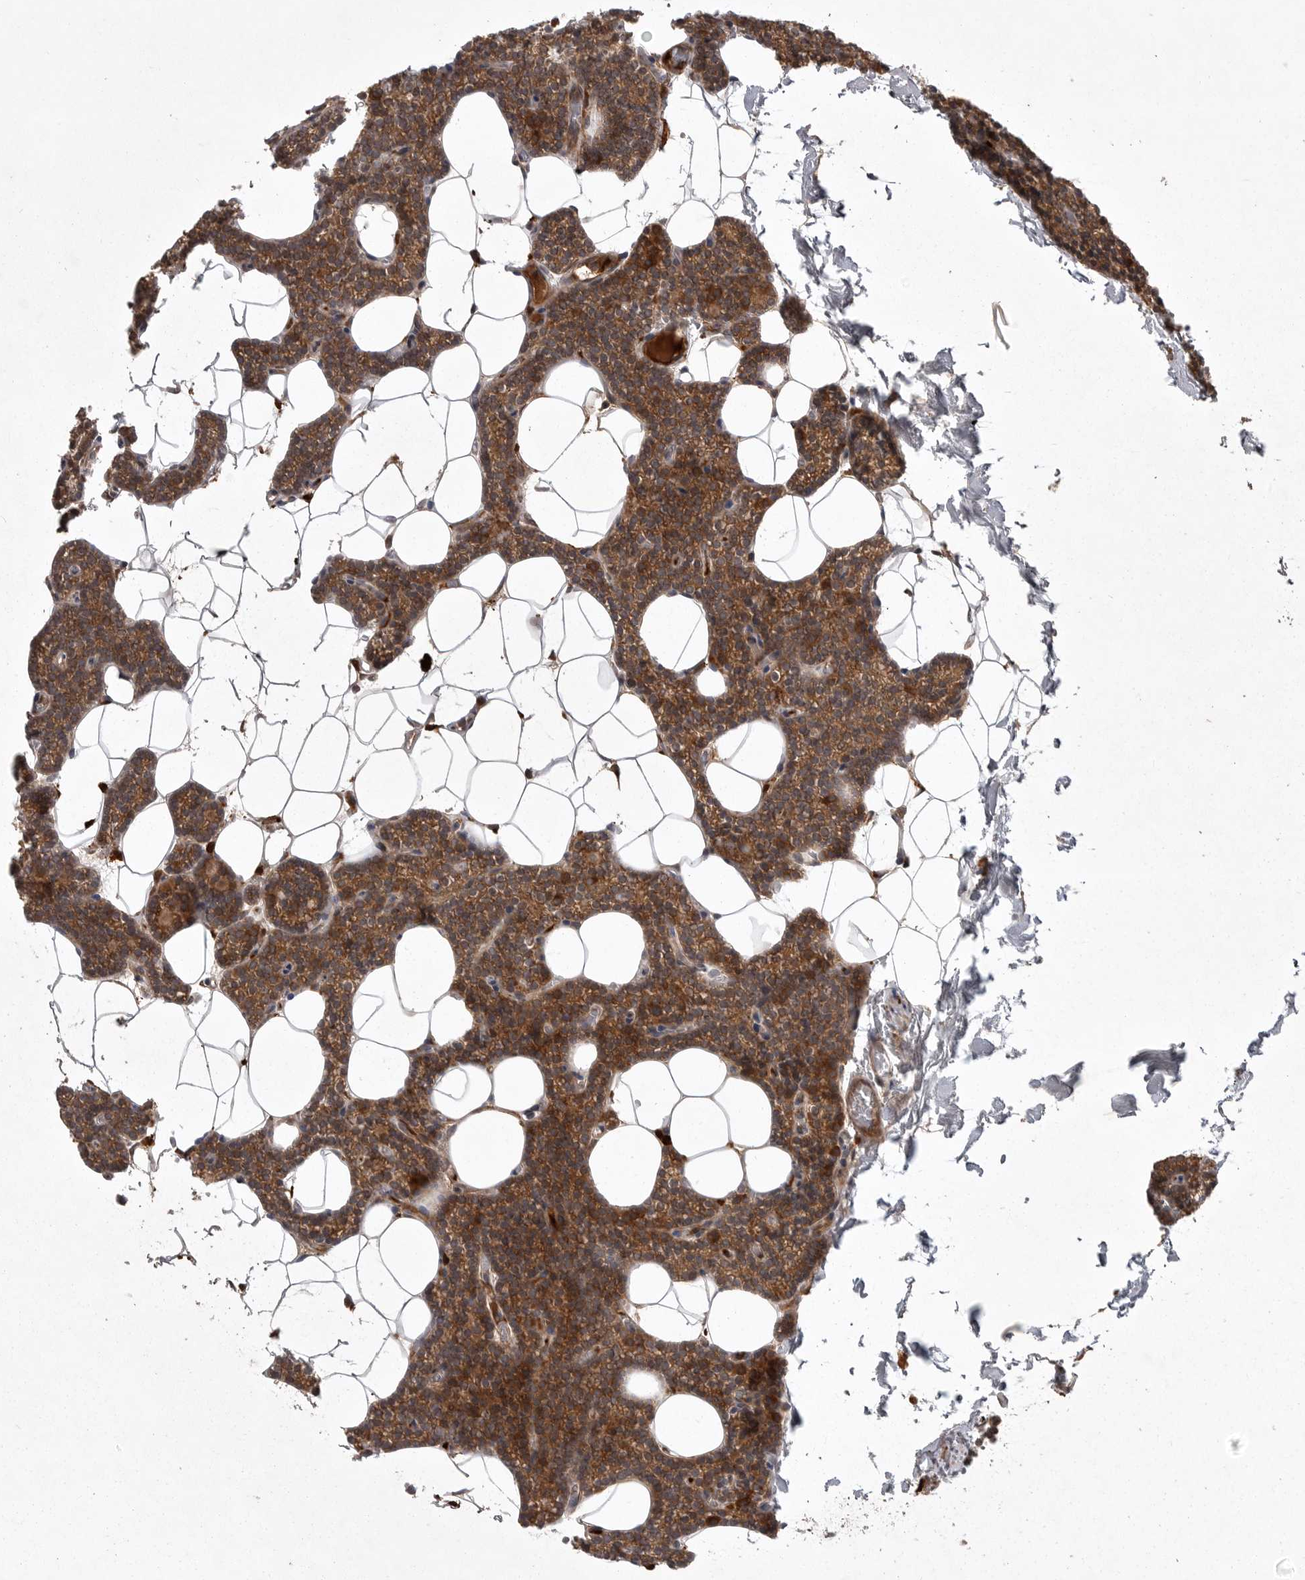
{"staining": {"intensity": "strong", "quantity": ">75%", "location": "cytoplasmic/membranous"}, "tissue": "parathyroid gland", "cell_type": "Glandular cells", "image_type": "normal", "snomed": [{"axis": "morphology", "description": "Normal tissue, NOS"}, {"axis": "topography", "description": "Parathyroid gland"}], "caption": "An immunohistochemistry histopathology image of unremarkable tissue is shown. Protein staining in brown labels strong cytoplasmic/membranous positivity in parathyroid gland within glandular cells. The protein is shown in brown color, while the nuclei are stained blue.", "gene": "GPR31", "patient": {"sex": "male", "age": 42}}